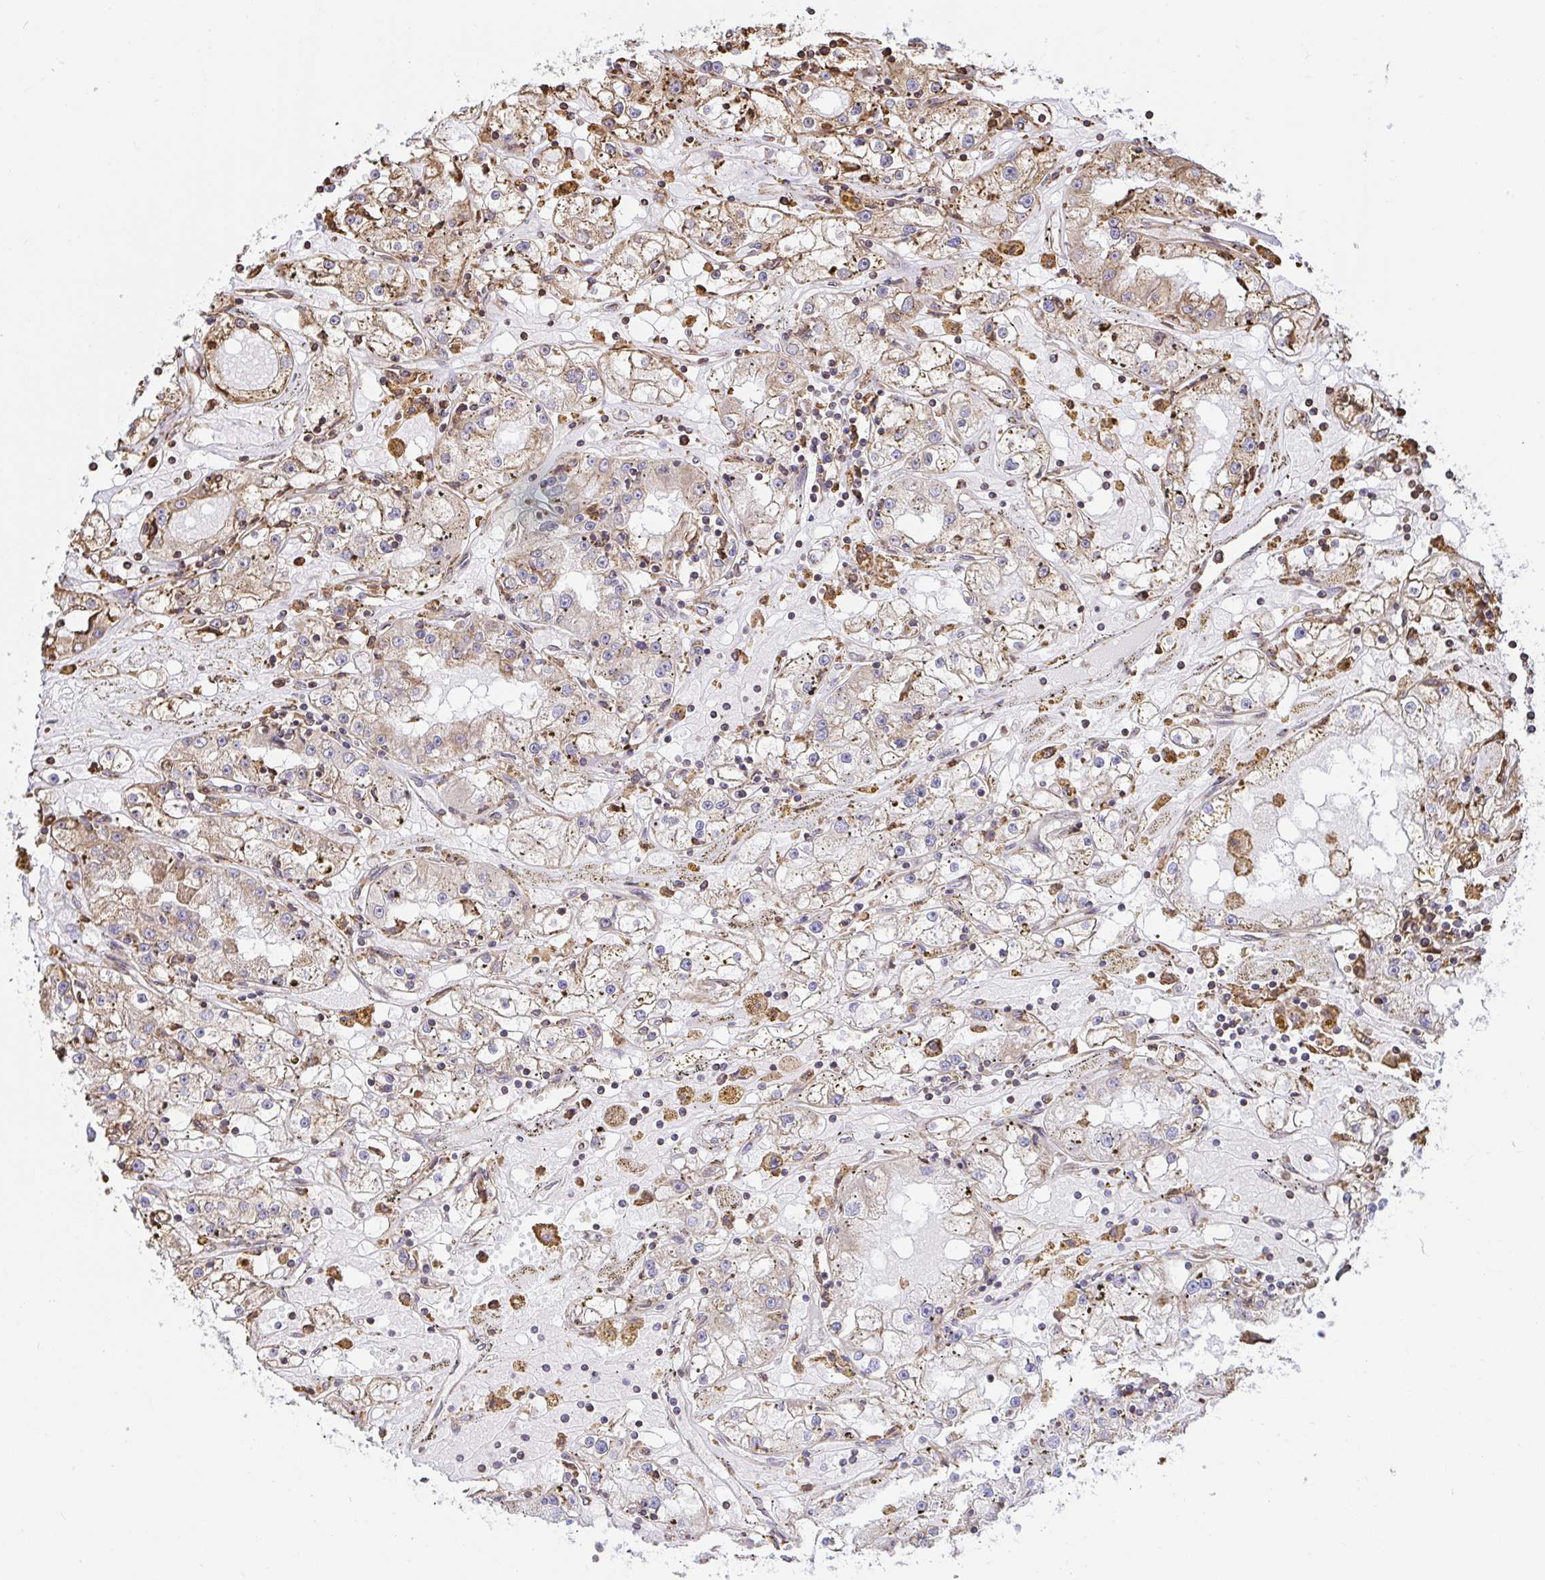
{"staining": {"intensity": "weak", "quantity": ">75%", "location": "cytoplasmic/membranous"}, "tissue": "renal cancer", "cell_type": "Tumor cells", "image_type": "cancer", "snomed": [{"axis": "morphology", "description": "Adenocarcinoma, NOS"}, {"axis": "topography", "description": "Kidney"}], "caption": "Weak cytoplasmic/membranous positivity is present in approximately >75% of tumor cells in renal adenocarcinoma. The protein is stained brown, and the nuclei are stained in blue (DAB (3,3'-diaminobenzidine) IHC with brightfield microscopy, high magnification).", "gene": "CLGN", "patient": {"sex": "male", "age": 56}}